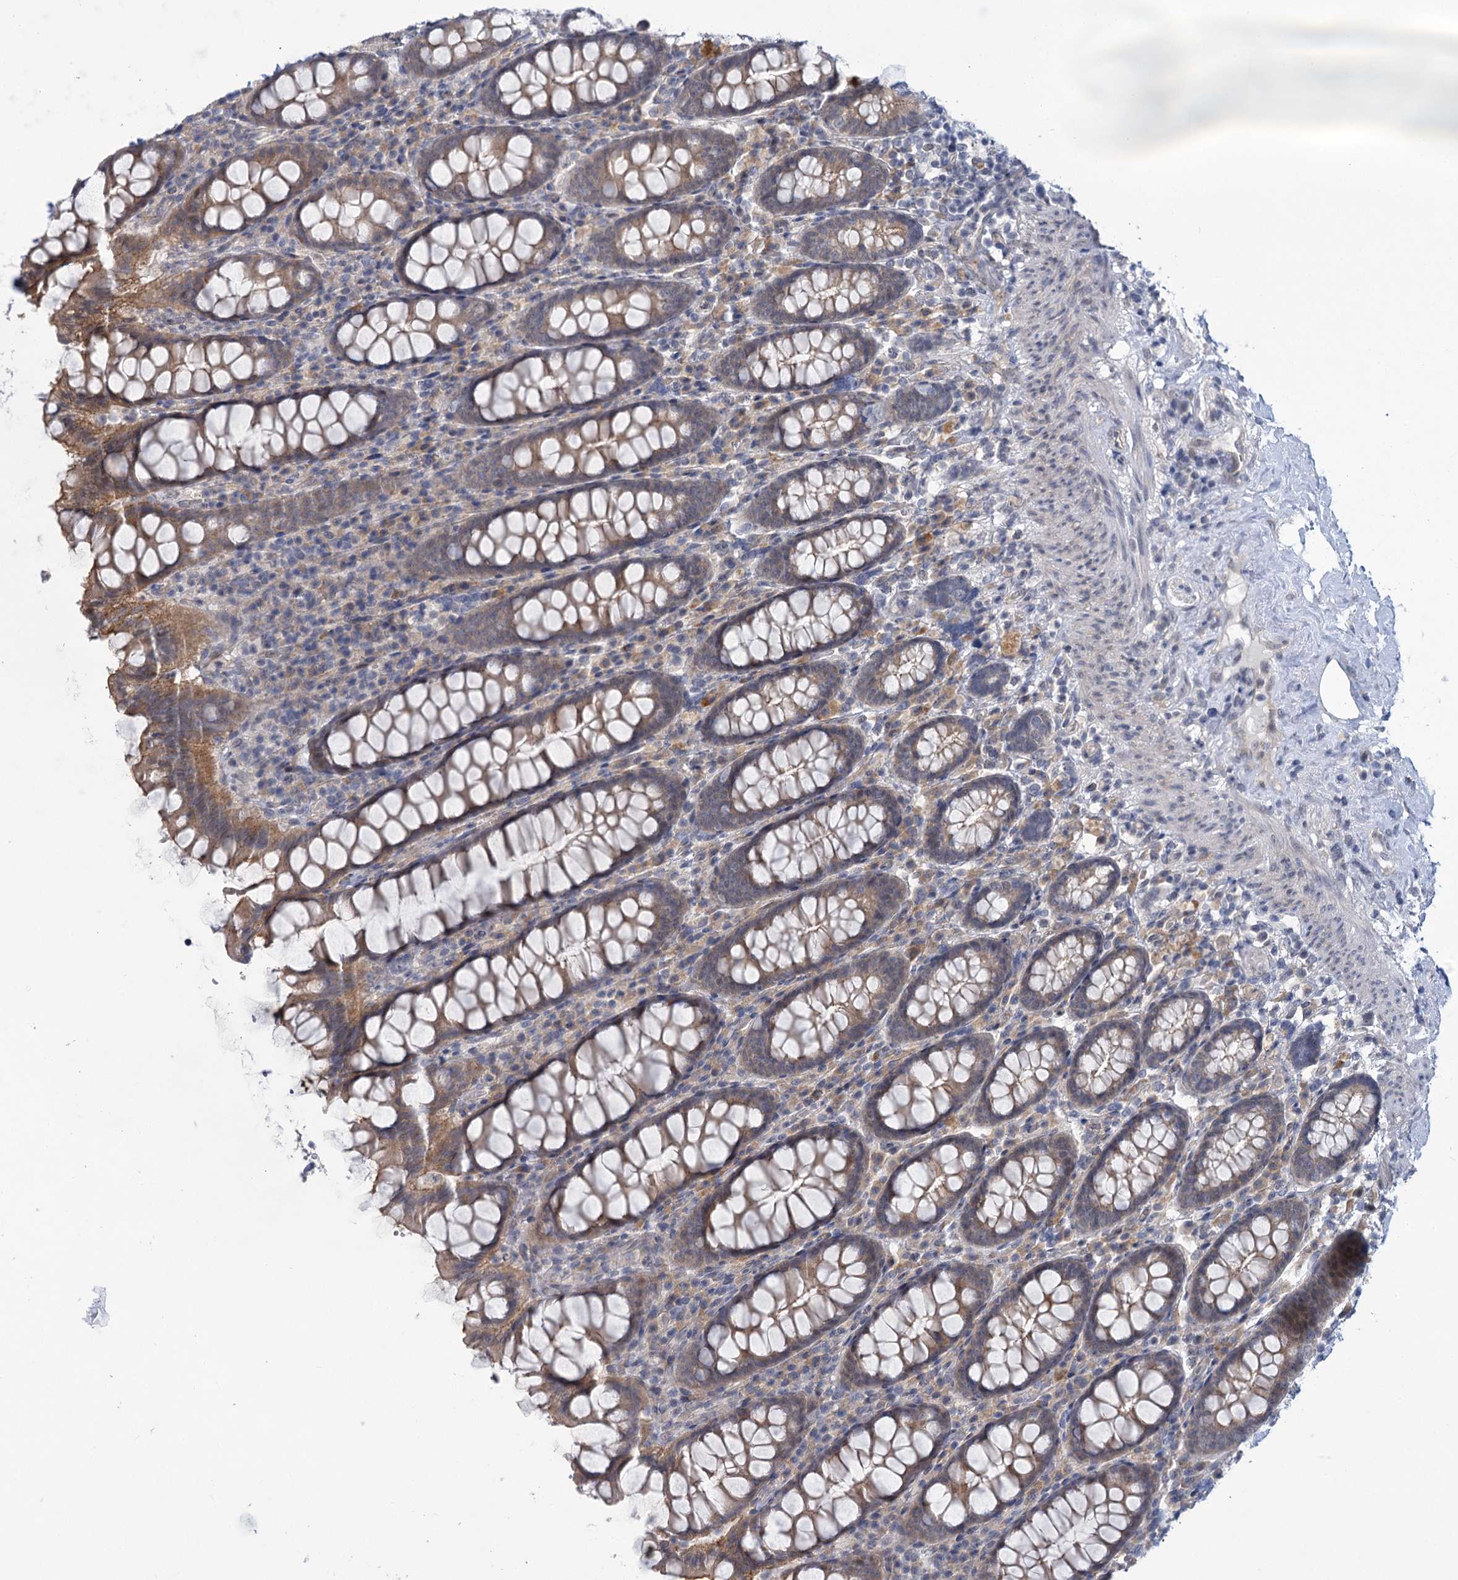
{"staining": {"intensity": "negative", "quantity": "none", "location": "none"}, "tissue": "colon", "cell_type": "Endothelial cells", "image_type": "normal", "snomed": [{"axis": "morphology", "description": "Normal tissue, NOS"}, {"axis": "topography", "description": "Colon"}], "caption": "Colon stained for a protein using immunohistochemistry displays no expression endothelial cells.", "gene": "MBLAC2", "patient": {"sex": "female", "age": 79}}